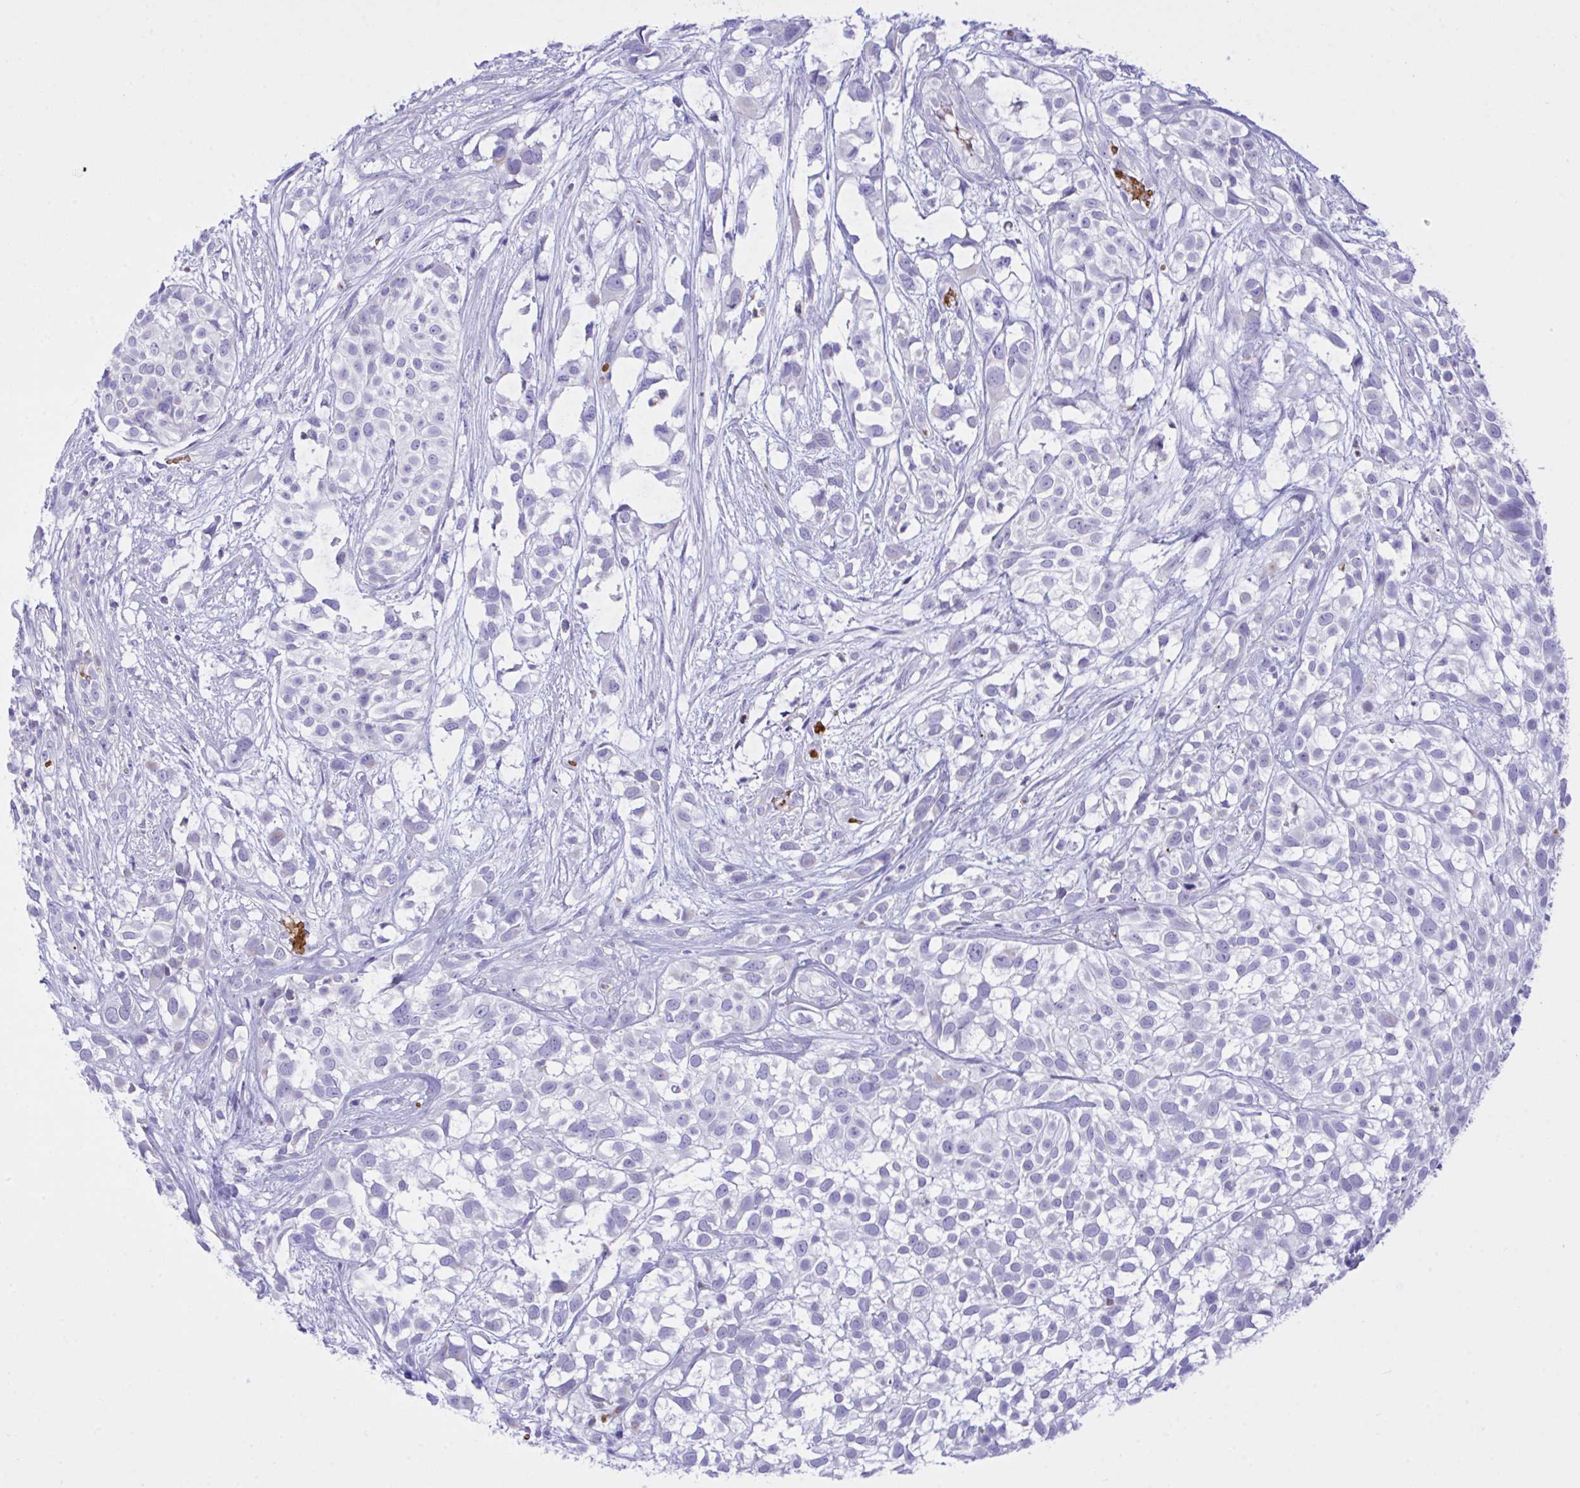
{"staining": {"intensity": "negative", "quantity": "none", "location": "none"}, "tissue": "urothelial cancer", "cell_type": "Tumor cells", "image_type": "cancer", "snomed": [{"axis": "morphology", "description": "Urothelial carcinoma, High grade"}, {"axis": "topography", "description": "Urinary bladder"}], "caption": "The immunohistochemistry (IHC) micrograph has no significant staining in tumor cells of urothelial cancer tissue.", "gene": "ZNF221", "patient": {"sex": "male", "age": 56}}